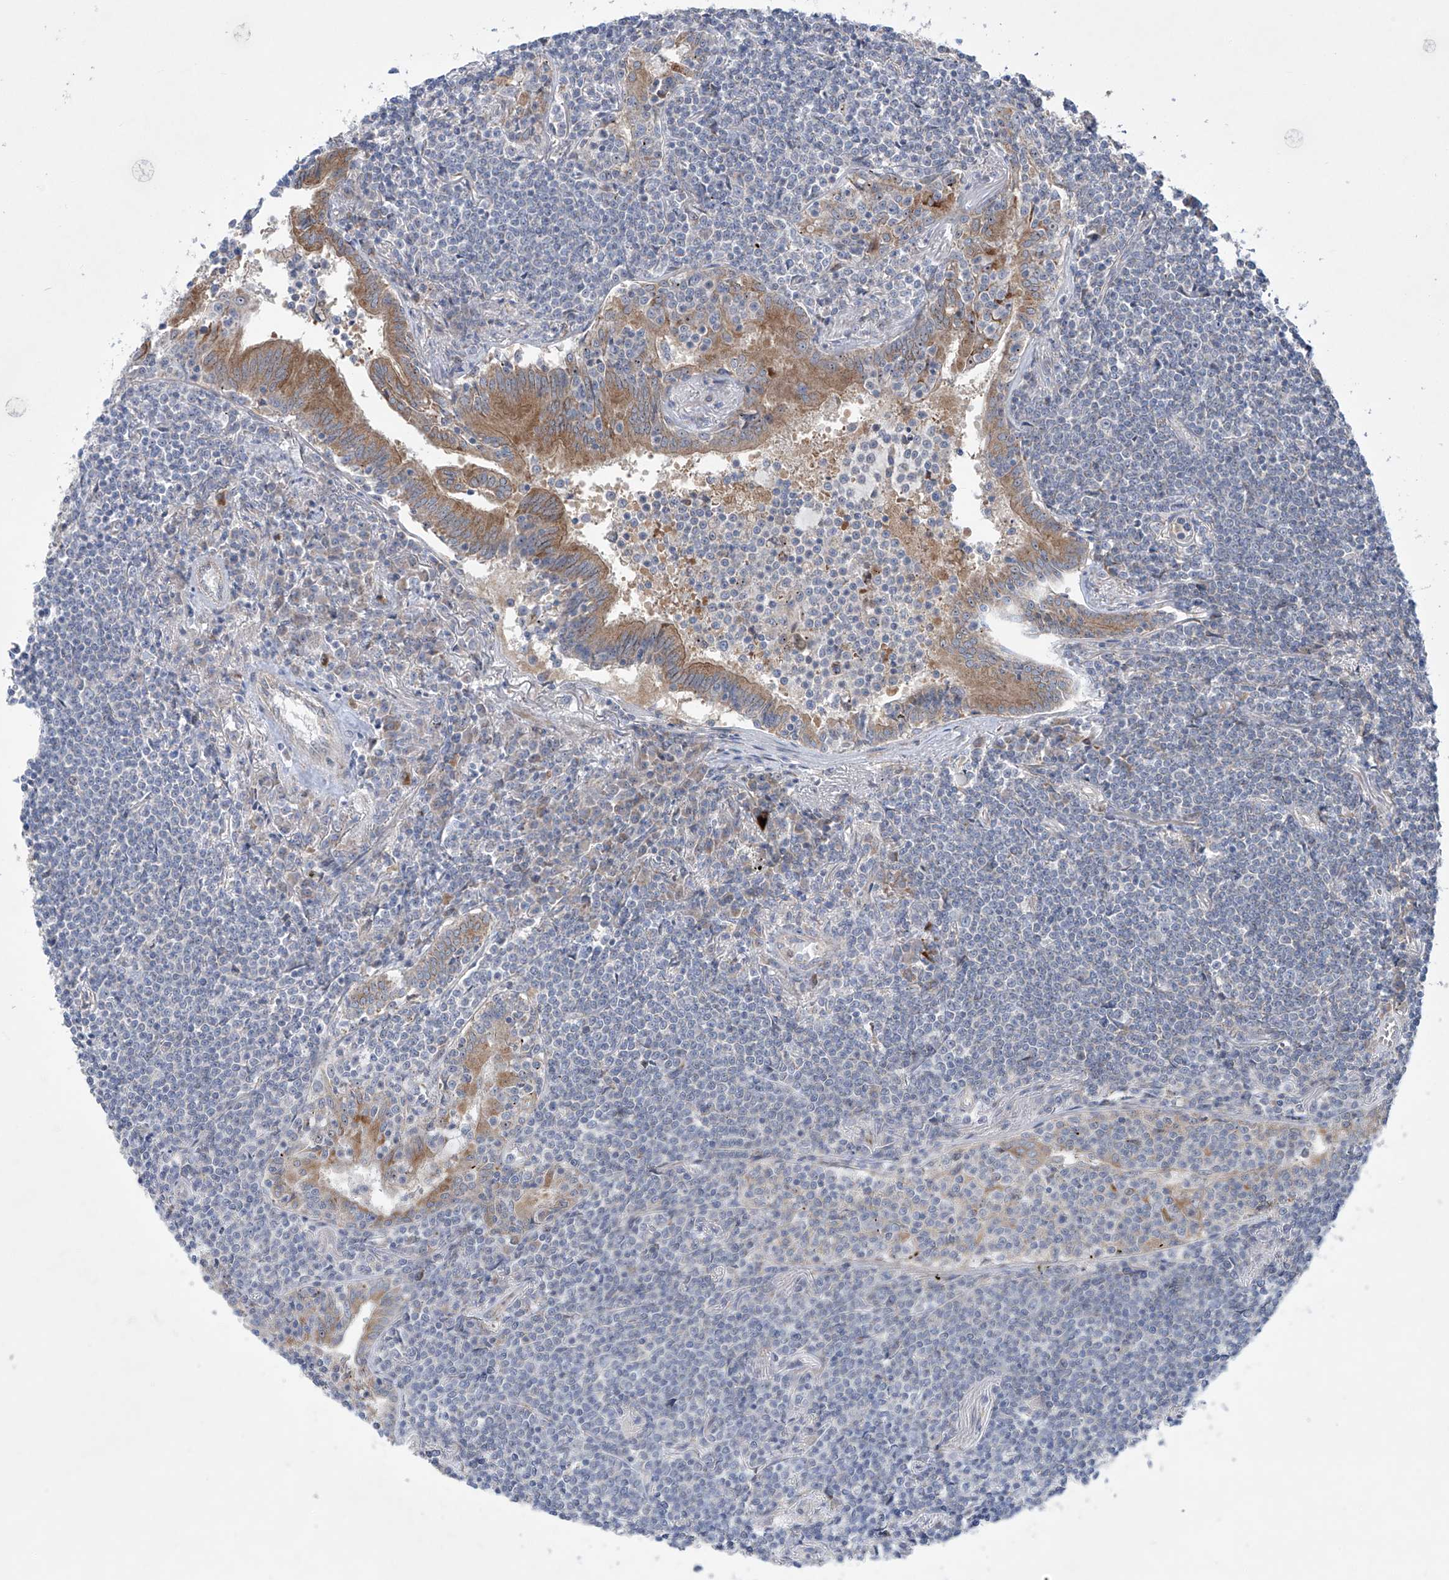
{"staining": {"intensity": "negative", "quantity": "none", "location": "none"}, "tissue": "lymphoma", "cell_type": "Tumor cells", "image_type": "cancer", "snomed": [{"axis": "morphology", "description": "Malignant lymphoma, non-Hodgkin's type, Low grade"}, {"axis": "topography", "description": "Lung"}], "caption": "This is a histopathology image of immunohistochemistry (IHC) staining of lymphoma, which shows no positivity in tumor cells.", "gene": "KLC4", "patient": {"sex": "female", "age": 71}}